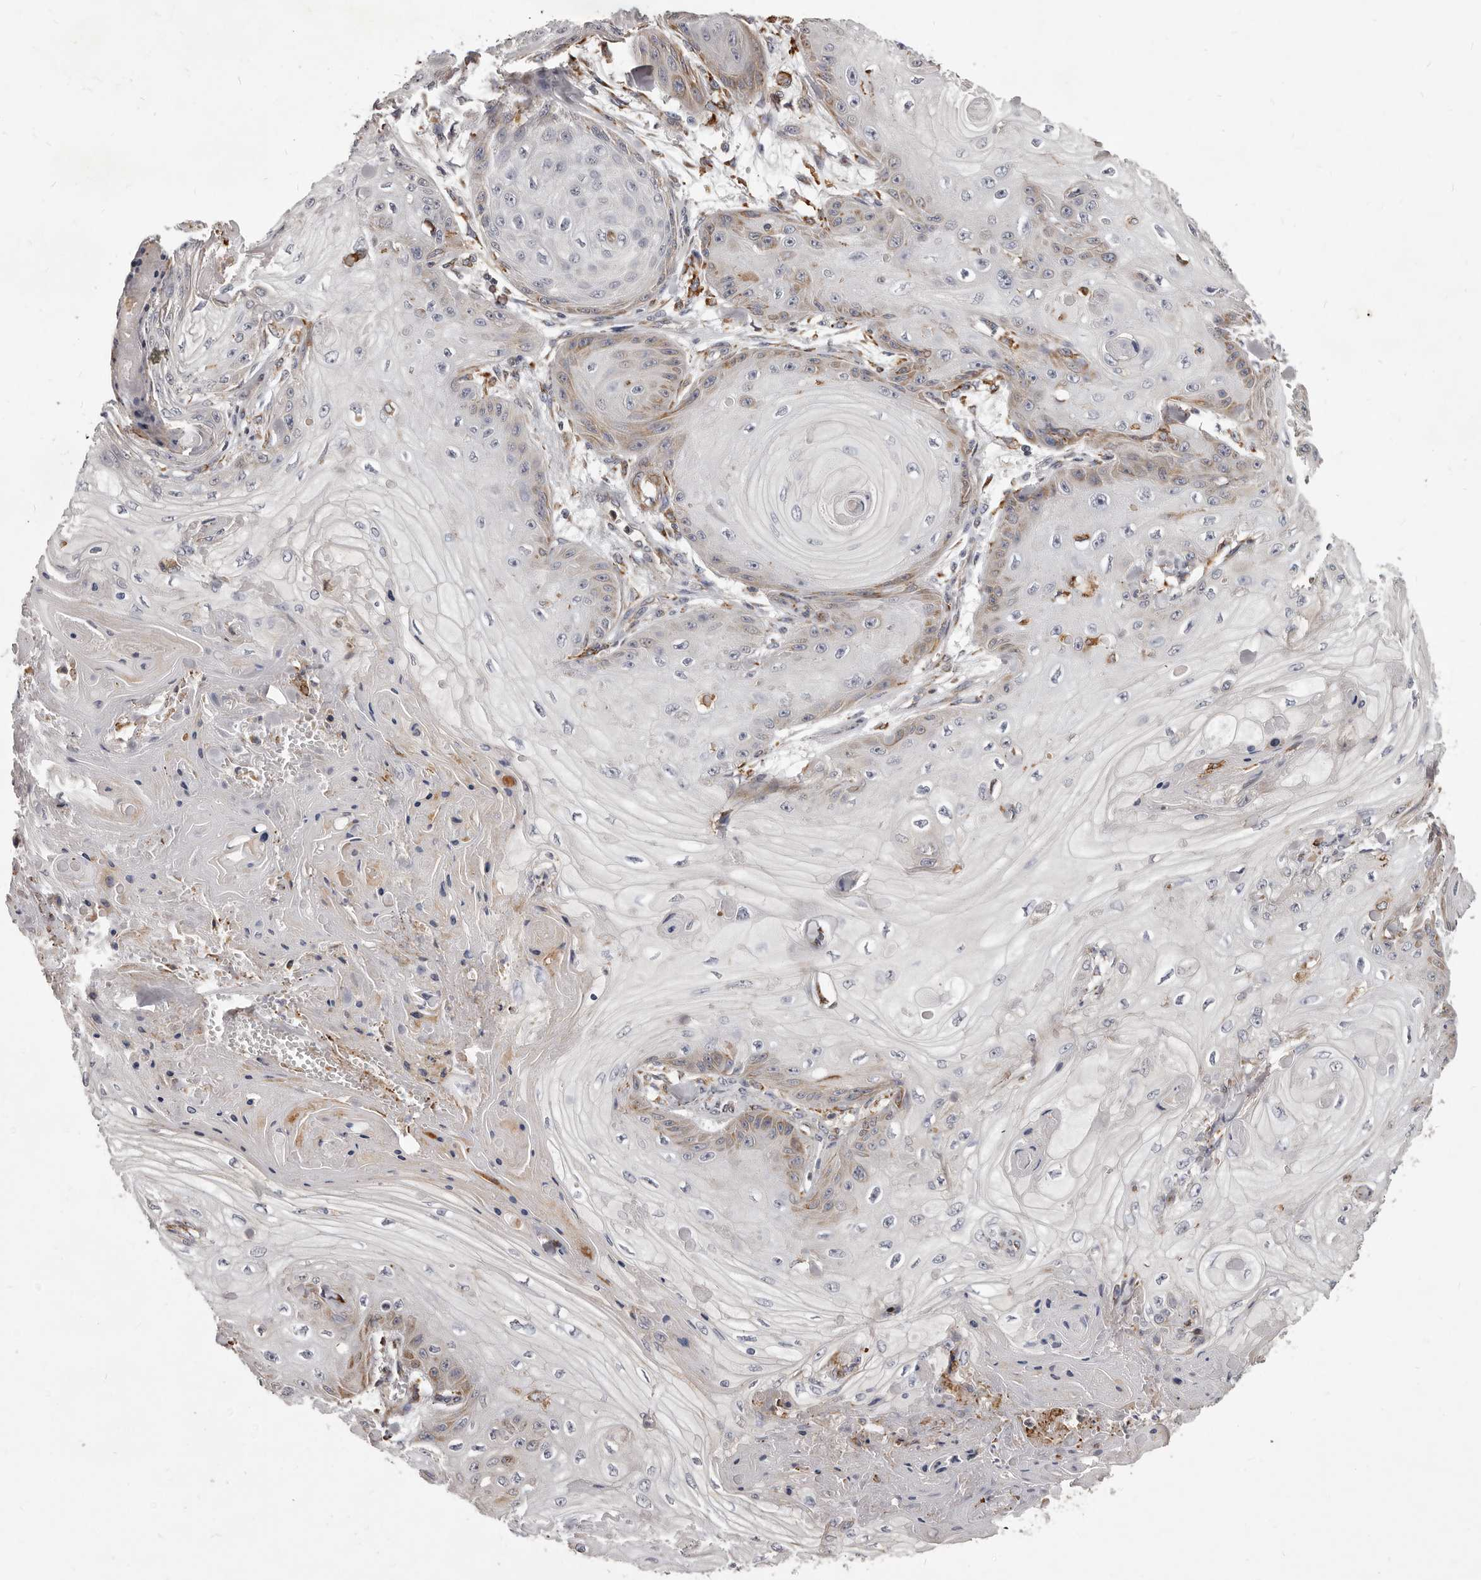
{"staining": {"intensity": "moderate", "quantity": "<25%", "location": "cytoplasmic/membranous"}, "tissue": "skin cancer", "cell_type": "Tumor cells", "image_type": "cancer", "snomed": [{"axis": "morphology", "description": "Squamous cell carcinoma, NOS"}, {"axis": "topography", "description": "Skin"}], "caption": "Protein positivity by immunohistochemistry (IHC) displays moderate cytoplasmic/membranous expression in about <25% of tumor cells in skin cancer (squamous cell carcinoma).", "gene": "ALPK1", "patient": {"sex": "male", "age": 74}}